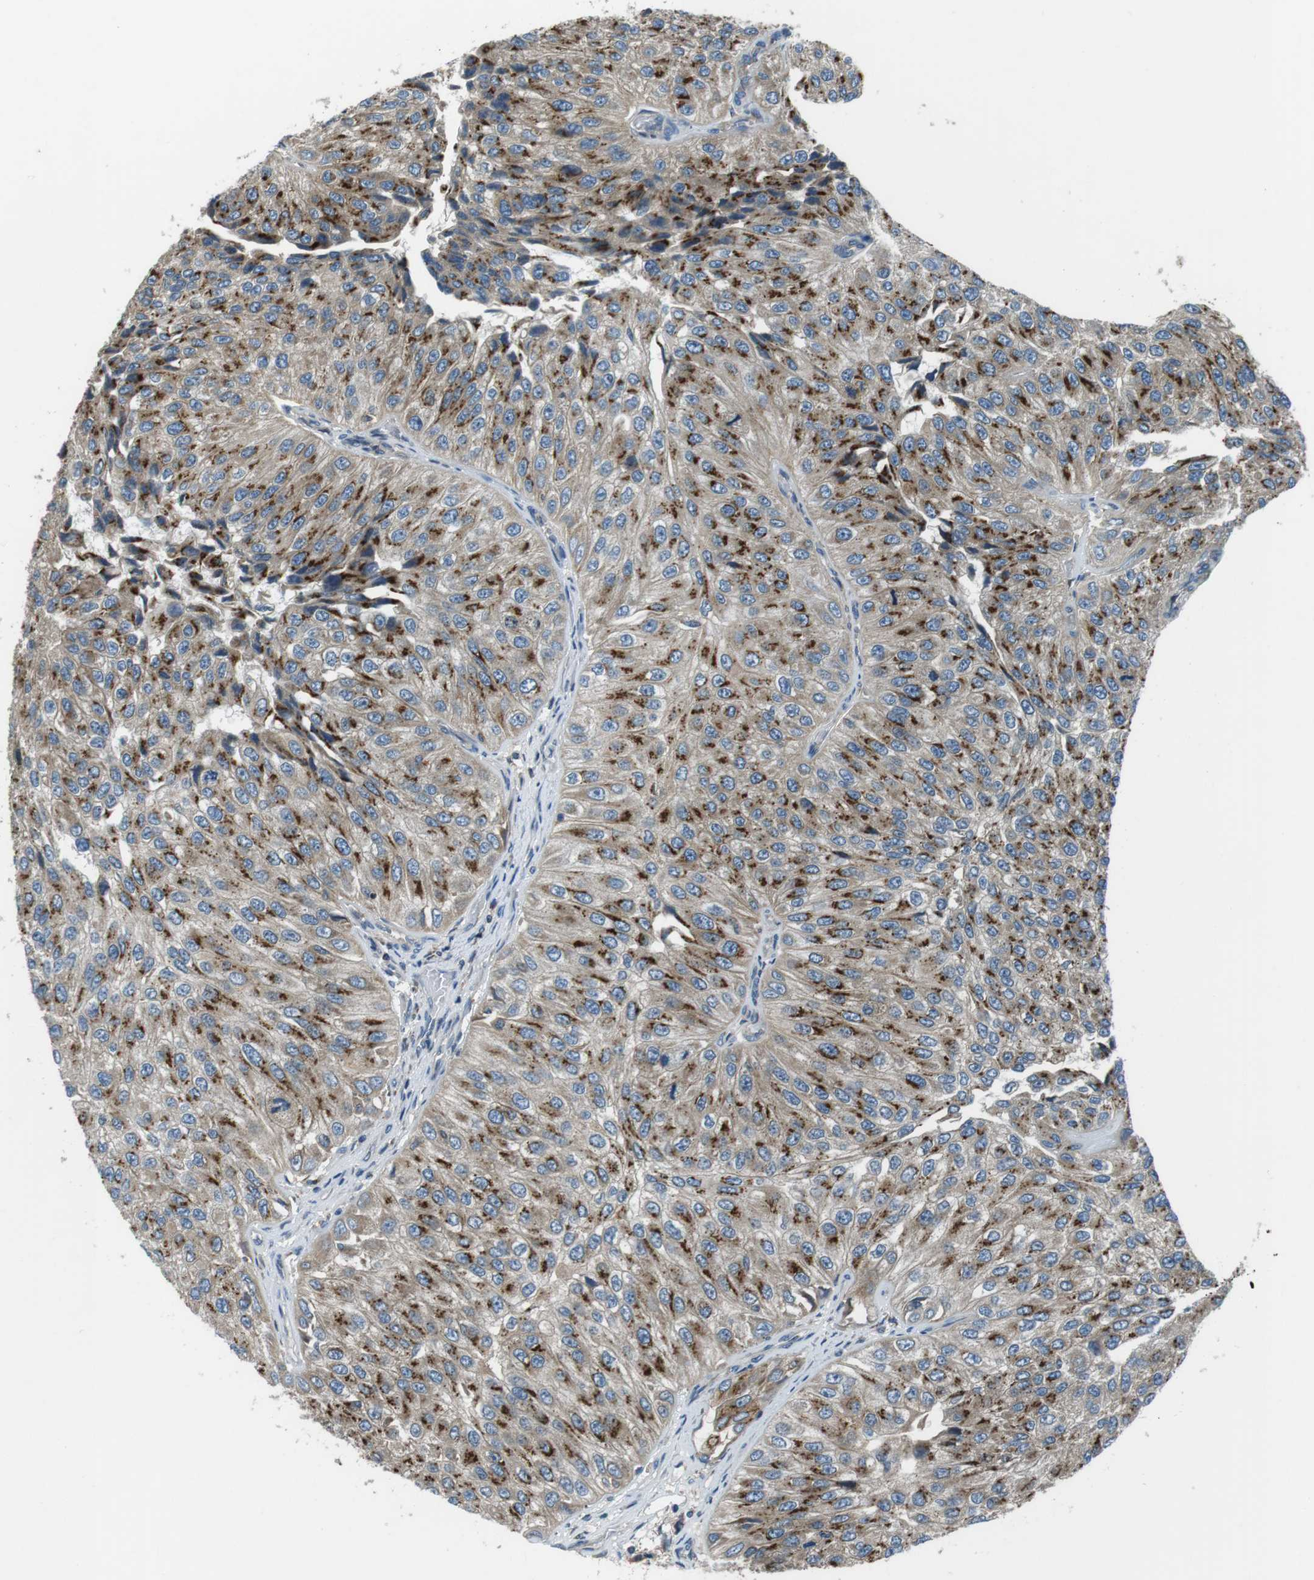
{"staining": {"intensity": "moderate", "quantity": ">75%", "location": "cytoplasmic/membranous"}, "tissue": "urothelial cancer", "cell_type": "Tumor cells", "image_type": "cancer", "snomed": [{"axis": "morphology", "description": "Urothelial carcinoma, High grade"}, {"axis": "topography", "description": "Kidney"}, {"axis": "topography", "description": "Urinary bladder"}], "caption": "An IHC micrograph of neoplastic tissue is shown. Protein staining in brown labels moderate cytoplasmic/membranous positivity in urothelial cancer within tumor cells.", "gene": "FAM3B", "patient": {"sex": "male", "age": 77}}